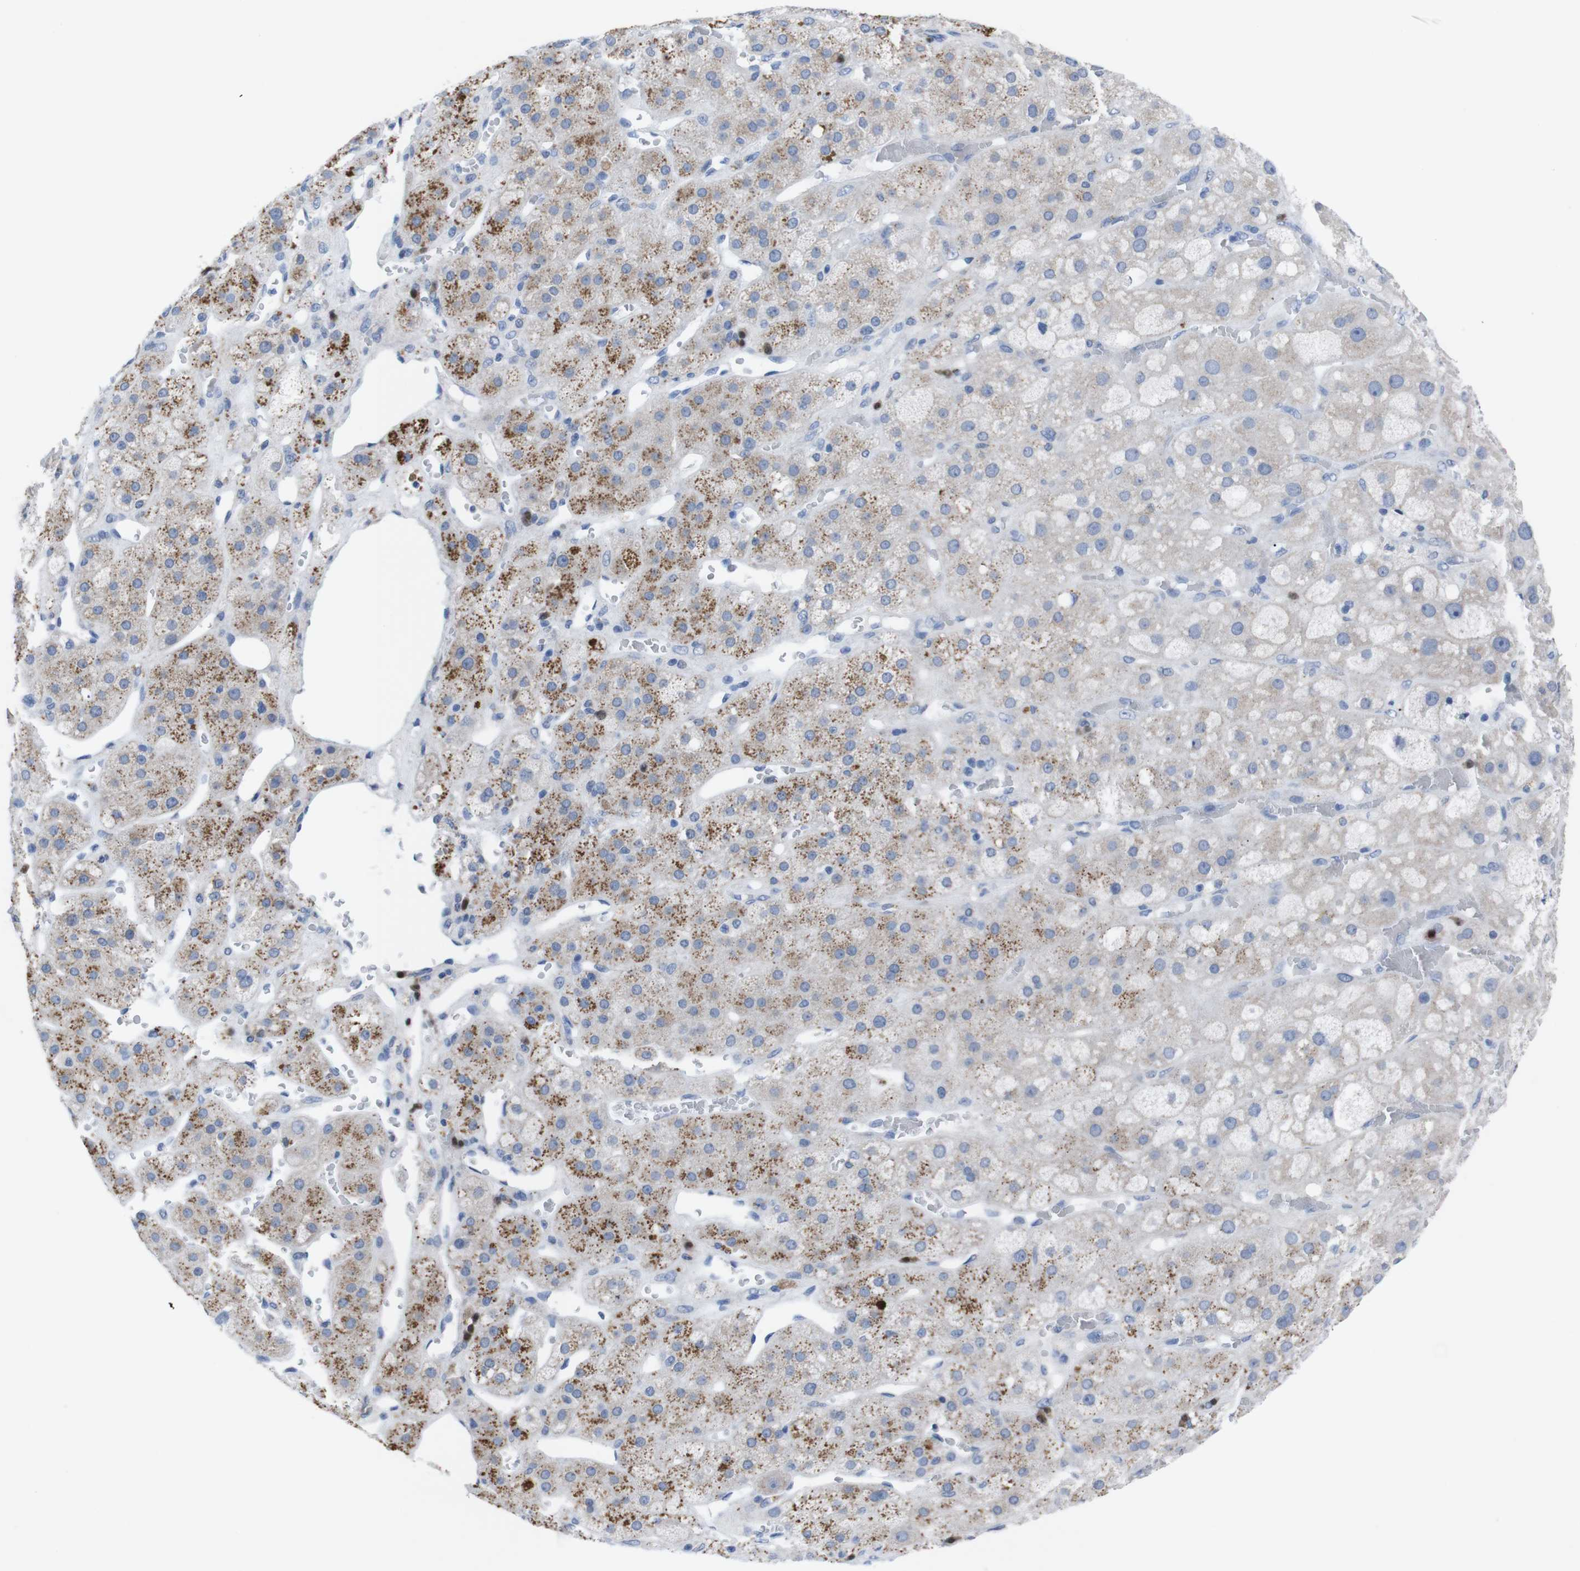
{"staining": {"intensity": "moderate", "quantity": "25%-75%", "location": "cytoplasmic/membranous"}, "tissue": "adrenal gland", "cell_type": "Glandular cells", "image_type": "normal", "snomed": [{"axis": "morphology", "description": "Normal tissue, NOS"}, {"axis": "topography", "description": "Adrenal gland"}], "caption": "Benign adrenal gland was stained to show a protein in brown. There is medium levels of moderate cytoplasmic/membranous expression in approximately 25%-75% of glandular cells. (DAB (3,3'-diaminobenzidine) = brown stain, brightfield microscopy at high magnification).", "gene": "IRF4", "patient": {"sex": "female", "age": 47}}